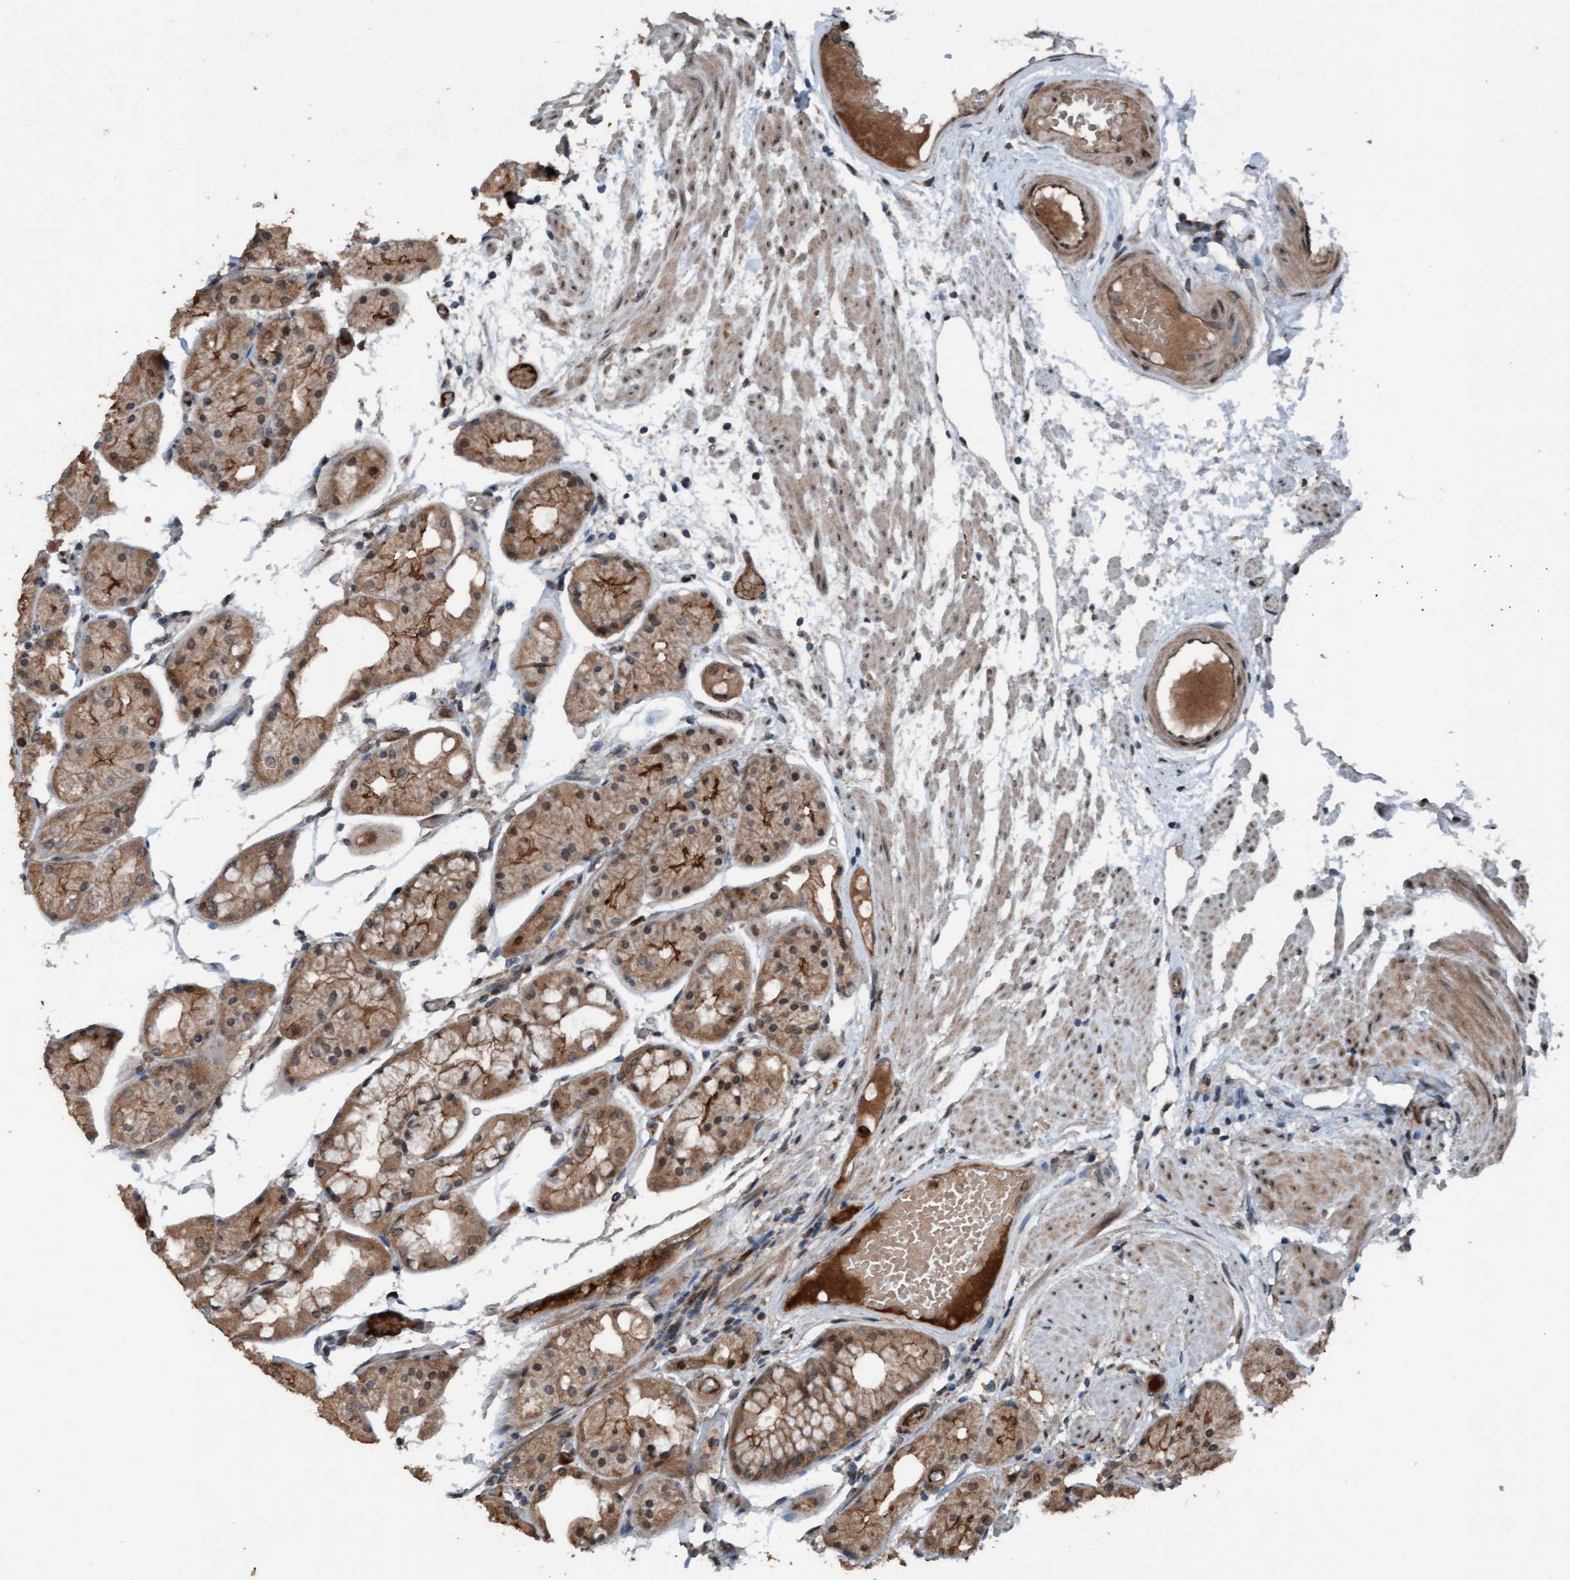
{"staining": {"intensity": "moderate", "quantity": "25%-75%", "location": "cytoplasmic/membranous"}, "tissue": "stomach", "cell_type": "Glandular cells", "image_type": "normal", "snomed": [{"axis": "morphology", "description": "Normal tissue, NOS"}, {"axis": "topography", "description": "Stomach, upper"}], "caption": "Immunohistochemical staining of normal human stomach demonstrates moderate cytoplasmic/membranous protein staining in about 25%-75% of glandular cells. The protein of interest is stained brown, and the nuclei are stained in blue (DAB IHC with brightfield microscopy, high magnification).", "gene": "PLXNB2", "patient": {"sex": "male", "age": 72}}